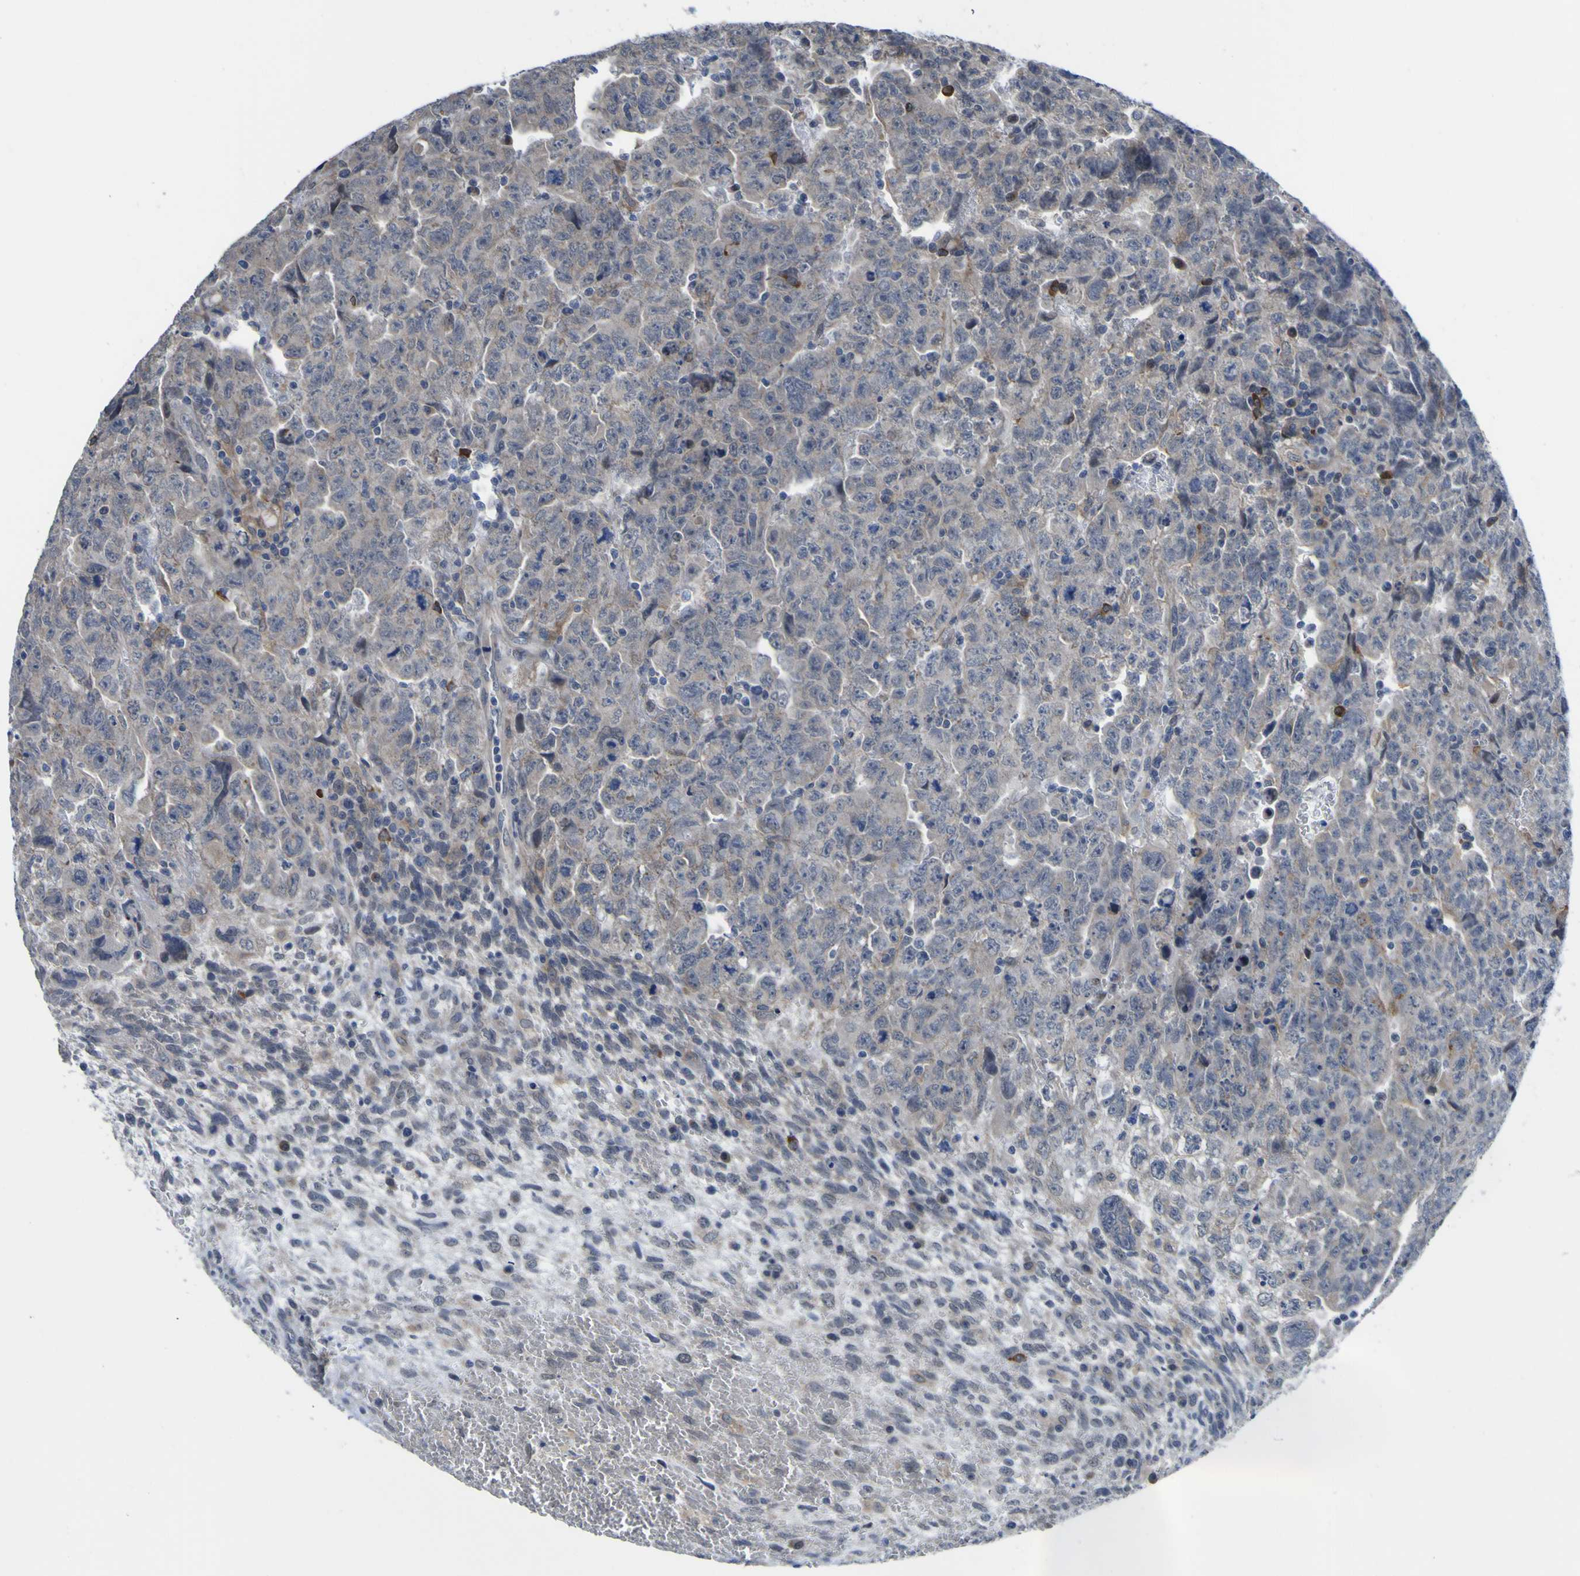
{"staining": {"intensity": "negative", "quantity": "none", "location": "none"}, "tissue": "testis cancer", "cell_type": "Tumor cells", "image_type": "cancer", "snomed": [{"axis": "morphology", "description": "Carcinoma, Embryonal, NOS"}, {"axis": "topography", "description": "Testis"}], "caption": "An IHC image of testis embryonal carcinoma is shown. There is no staining in tumor cells of testis embryonal carcinoma. Nuclei are stained in blue.", "gene": "TNFRSF11A", "patient": {"sex": "male", "age": 28}}